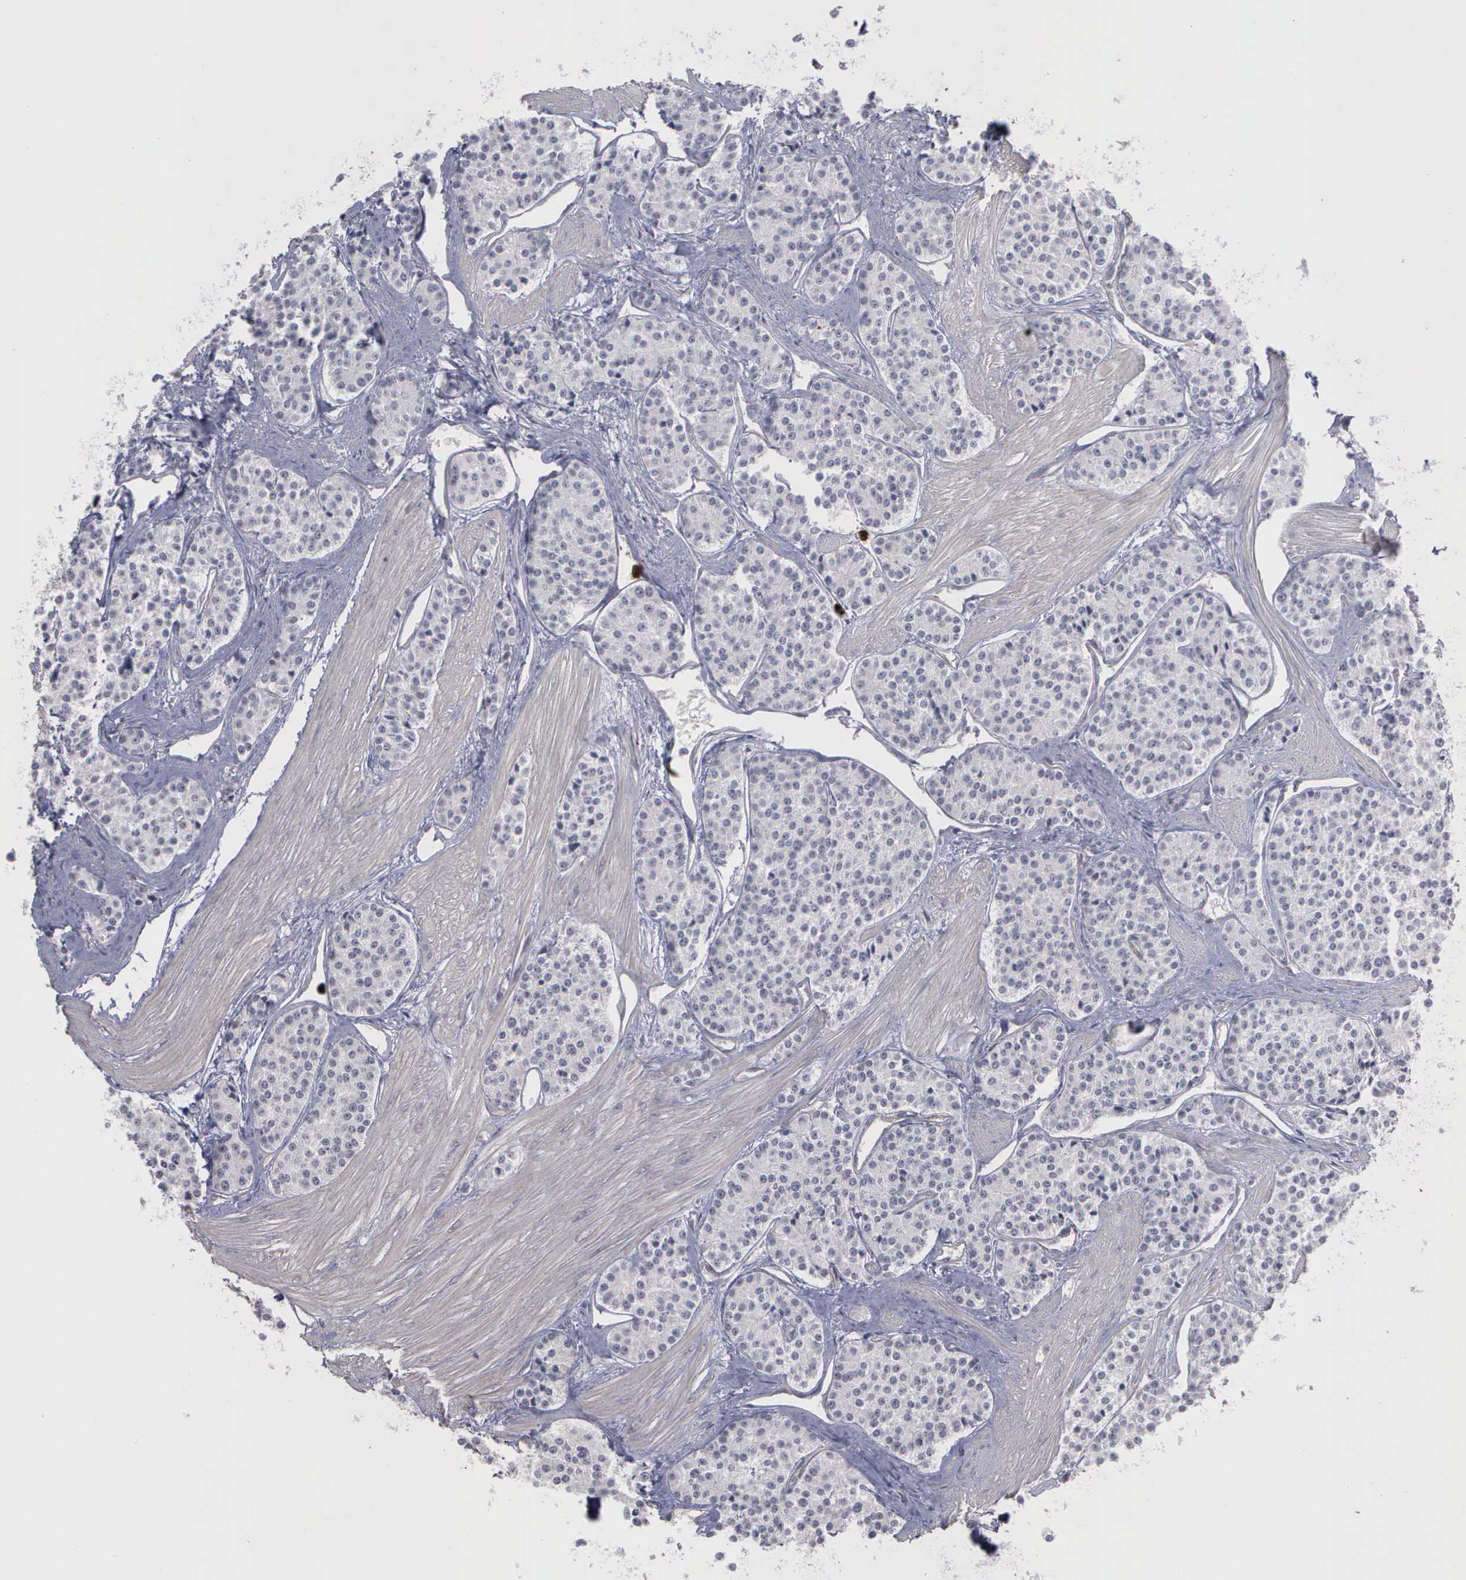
{"staining": {"intensity": "negative", "quantity": "none", "location": "none"}, "tissue": "carcinoid", "cell_type": "Tumor cells", "image_type": "cancer", "snomed": [{"axis": "morphology", "description": "Carcinoid, malignant, NOS"}, {"axis": "topography", "description": "Stomach"}], "caption": "Immunohistochemical staining of malignant carcinoid reveals no significant positivity in tumor cells.", "gene": "MMP9", "patient": {"sex": "female", "age": 76}}